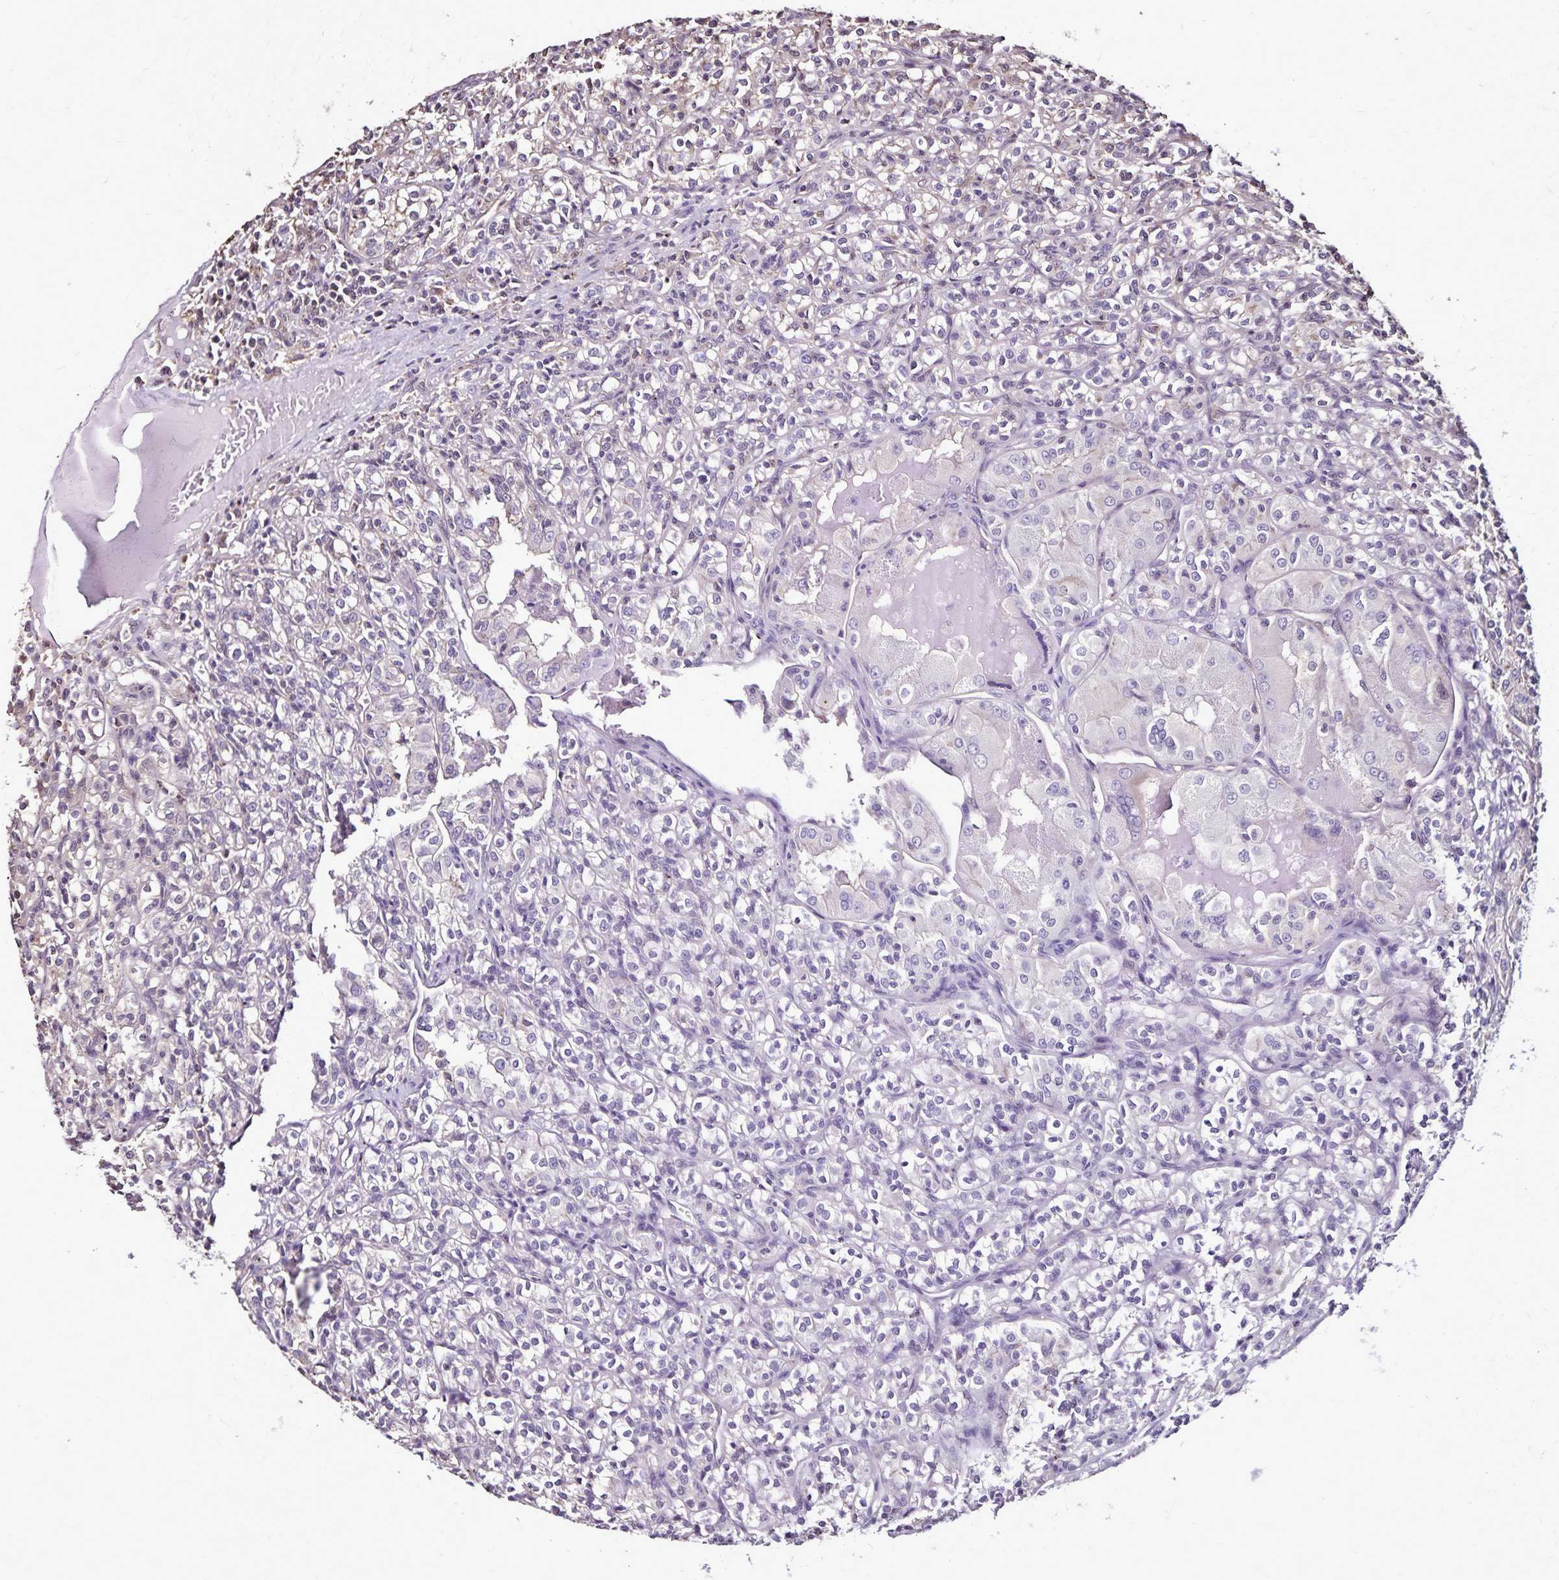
{"staining": {"intensity": "negative", "quantity": "none", "location": "none"}, "tissue": "renal cancer", "cell_type": "Tumor cells", "image_type": "cancer", "snomed": [{"axis": "morphology", "description": "Adenocarcinoma, NOS"}, {"axis": "topography", "description": "Kidney"}], "caption": "Immunohistochemistry image of human renal cancer stained for a protein (brown), which demonstrates no expression in tumor cells.", "gene": "CHMP1B", "patient": {"sex": "male", "age": 36}}